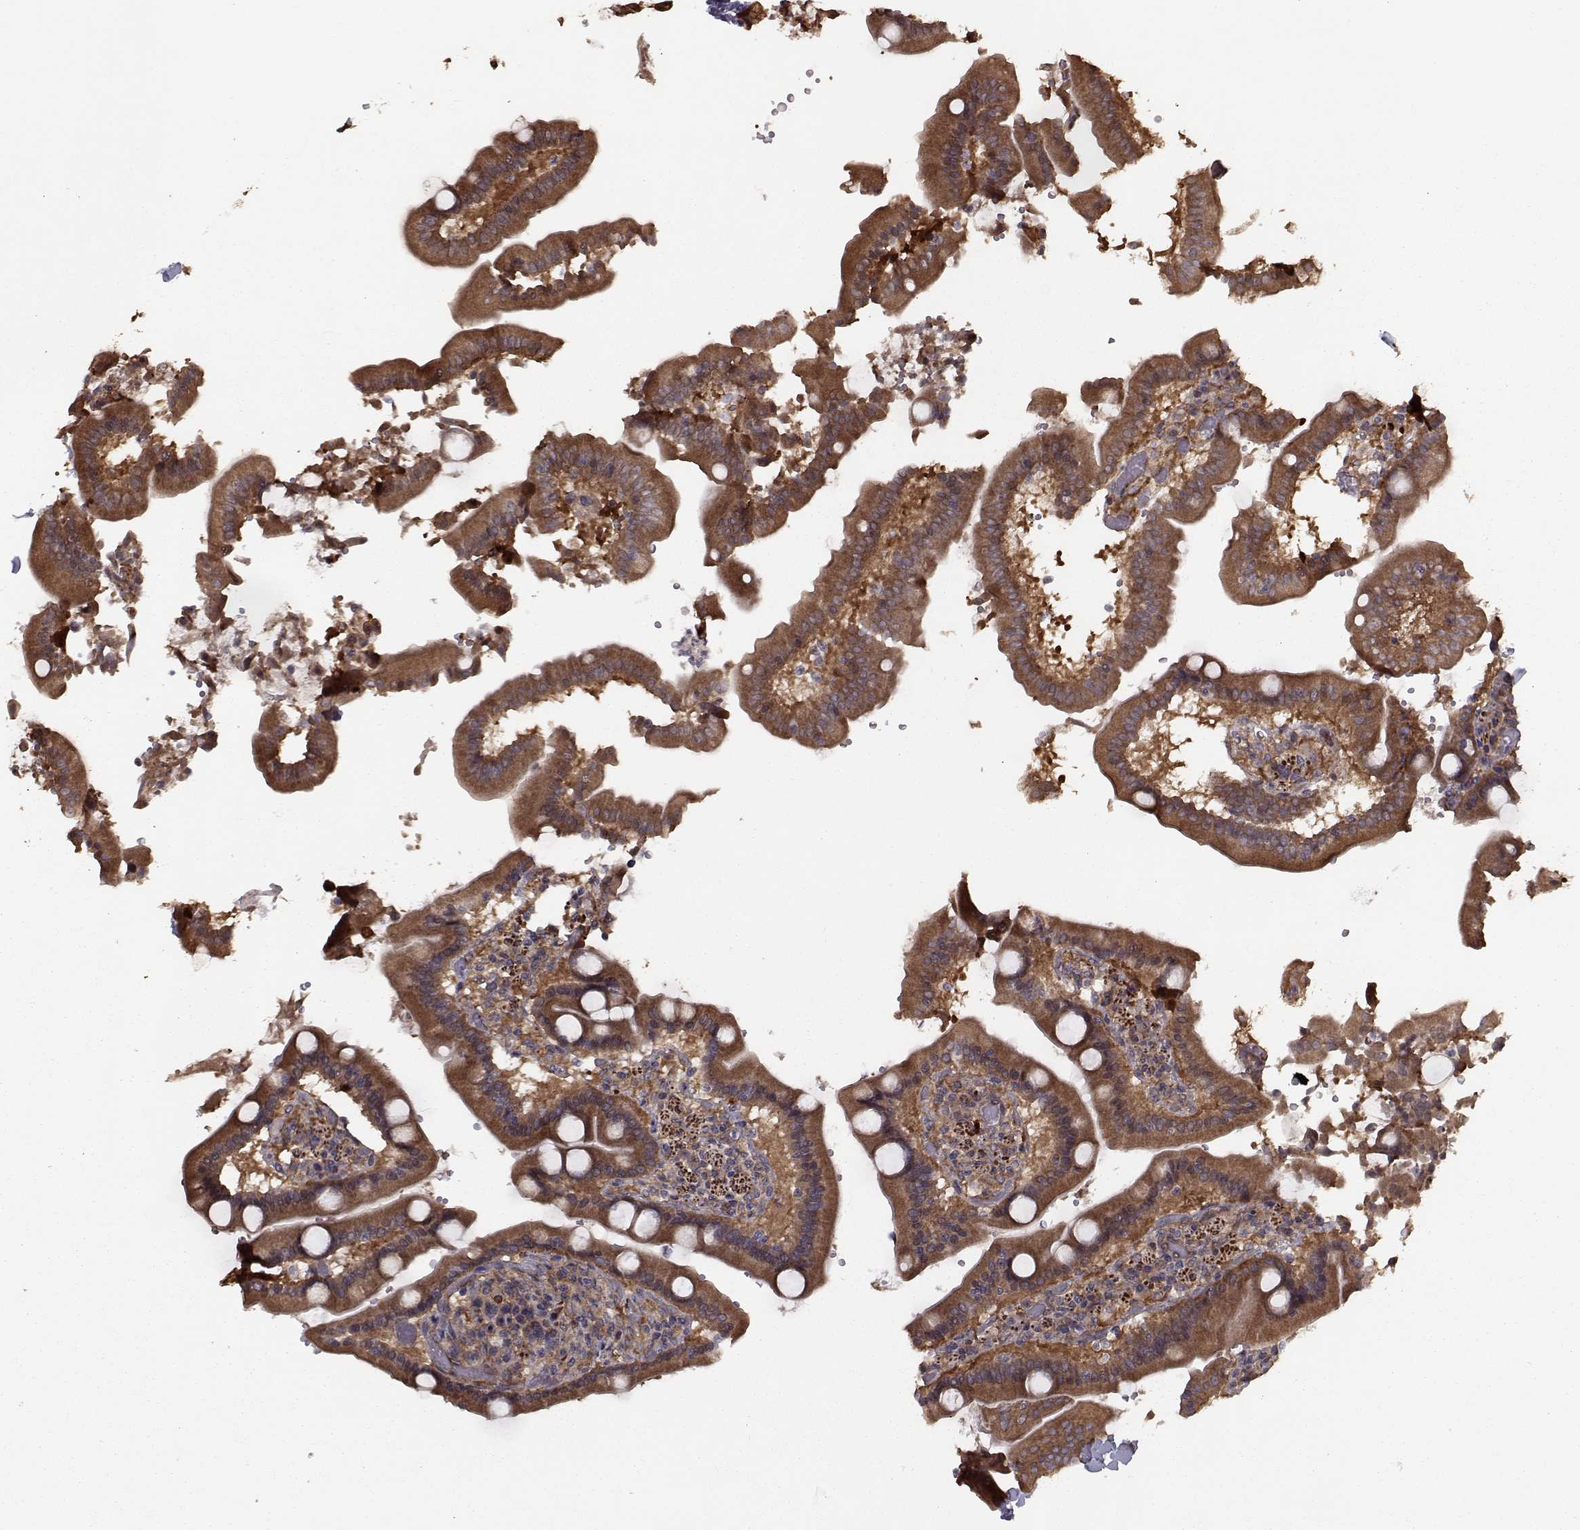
{"staining": {"intensity": "strong", "quantity": "25%-75%", "location": "cytoplasmic/membranous"}, "tissue": "duodenum", "cell_type": "Glandular cells", "image_type": "normal", "snomed": [{"axis": "morphology", "description": "Normal tissue, NOS"}, {"axis": "topography", "description": "Duodenum"}], "caption": "This is an image of immunohistochemistry (IHC) staining of normal duodenum, which shows strong expression in the cytoplasmic/membranous of glandular cells.", "gene": "TRIP10", "patient": {"sex": "female", "age": 62}}